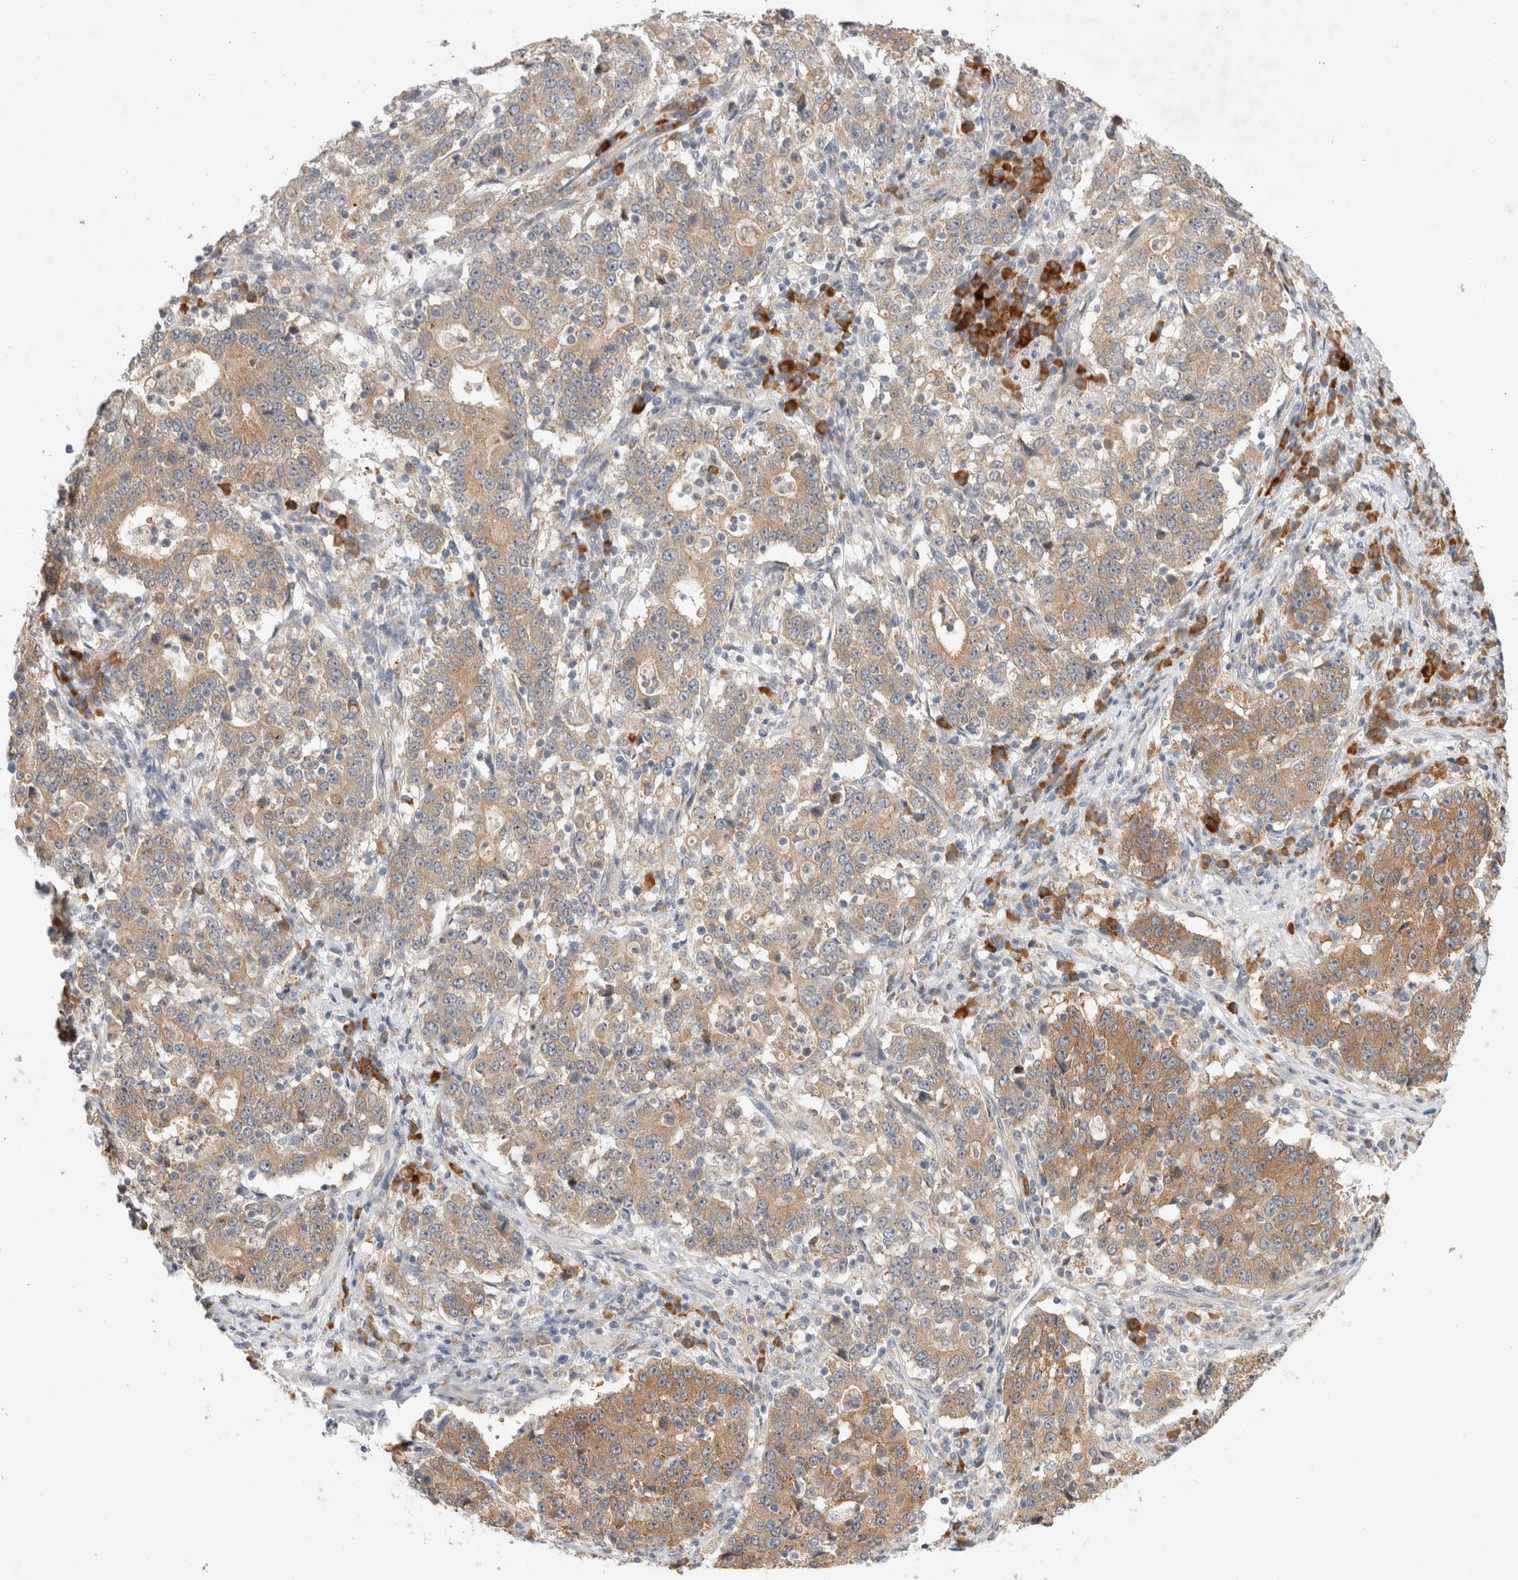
{"staining": {"intensity": "moderate", "quantity": ">75%", "location": "cytoplasmic/membranous"}, "tissue": "stomach cancer", "cell_type": "Tumor cells", "image_type": "cancer", "snomed": [{"axis": "morphology", "description": "Adenocarcinoma, NOS"}, {"axis": "topography", "description": "Stomach"}], "caption": "IHC of human adenocarcinoma (stomach) demonstrates medium levels of moderate cytoplasmic/membranous positivity in approximately >75% of tumor cells. (Brightfield microscopy of DAB IHC at high magnification).", "gene": "NEDD4L", "patient": {"sex": "male", "age": 59}}